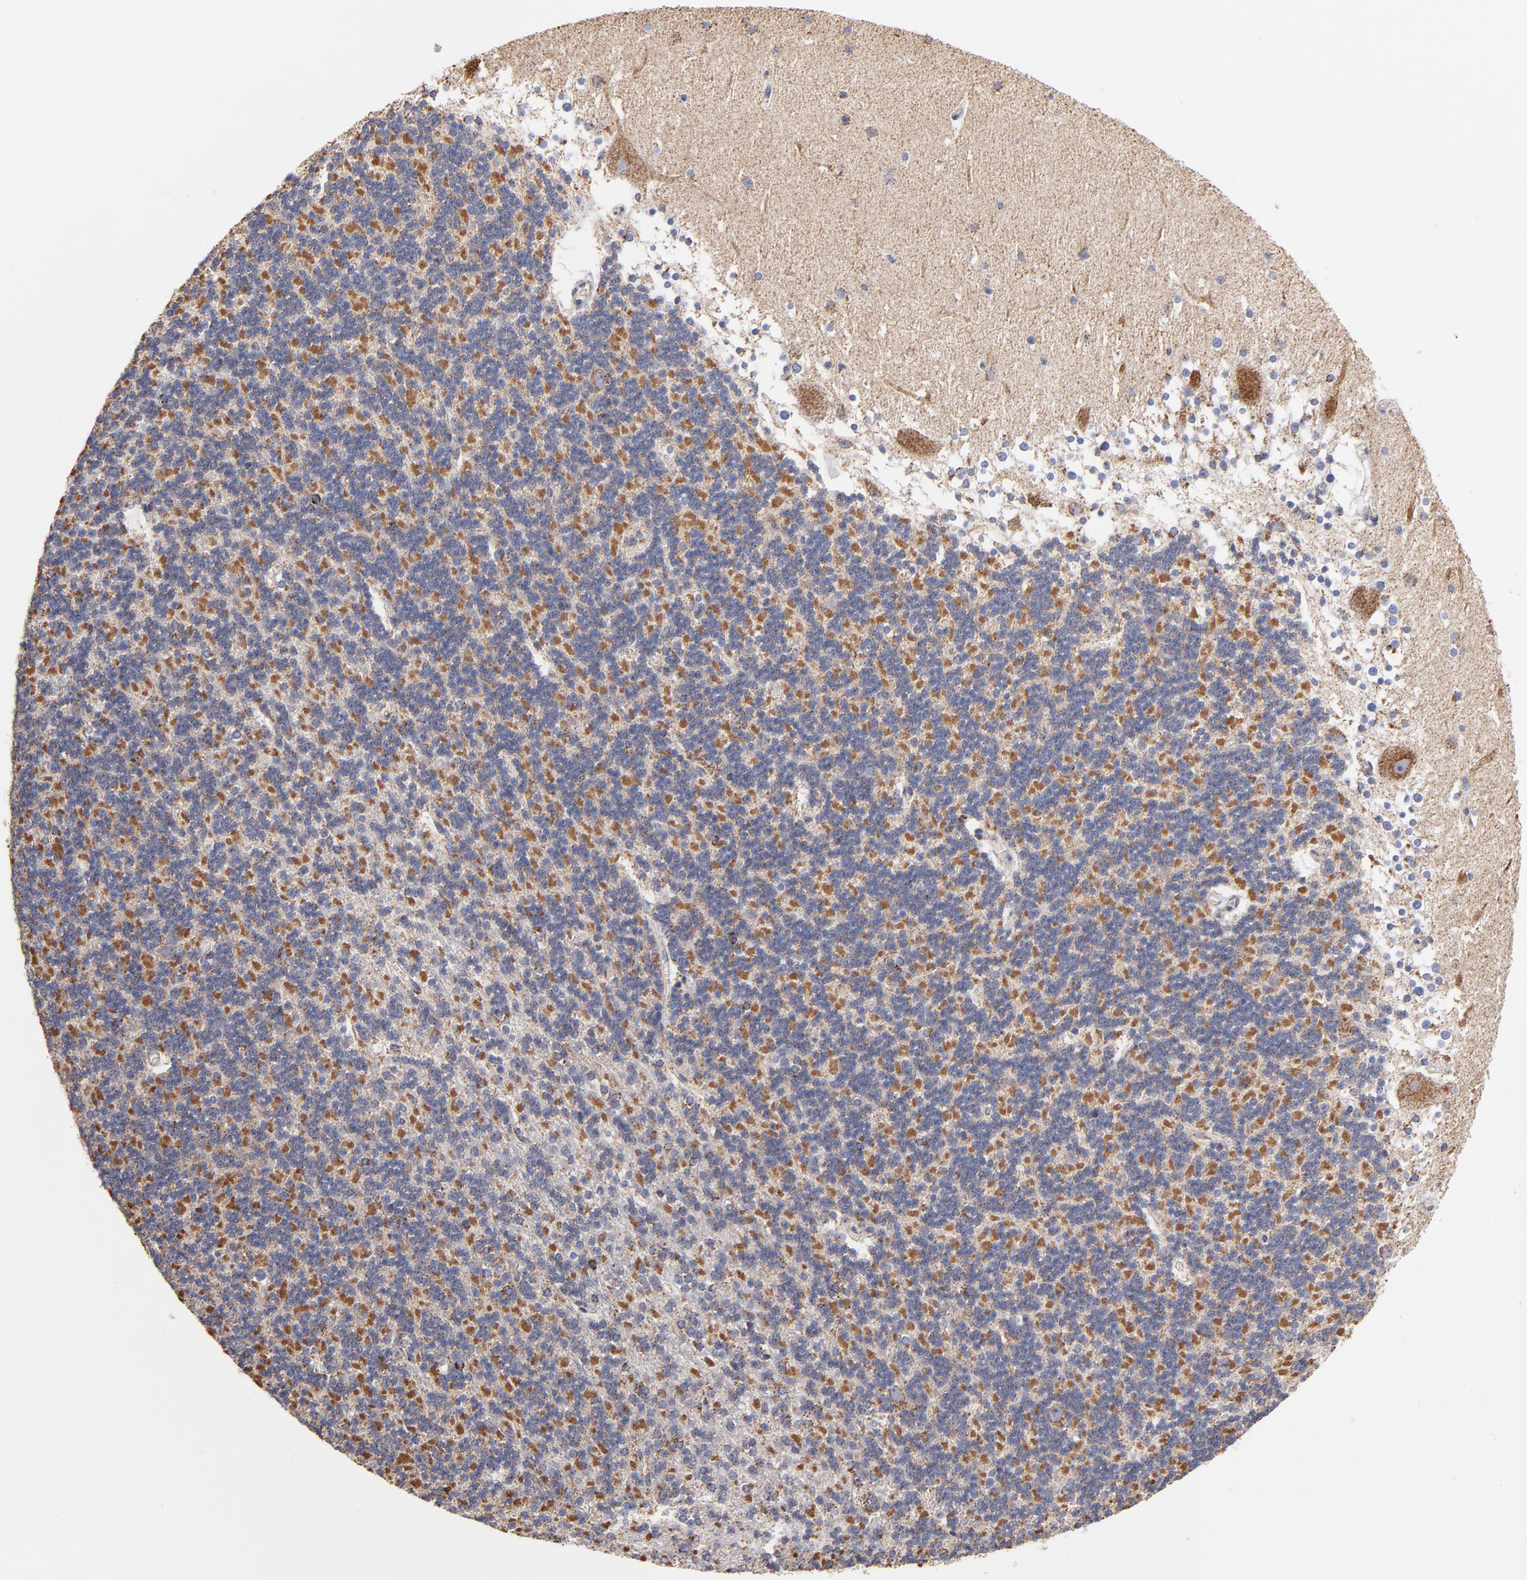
{"staining": {"intensity": "moderate", "quantity": "25%-75%", "location": "cytoplasmic/membranous"}, "tissue": "cerebellum", "cell_type": "Cells in granular layer", "image_type": "normal", "snomed": [{"axis": "morphology", "description": "Normal tissue, NOS"}, {"axis": "topography", "description": "Cerebellum"}], "caption": "High-power microscopy captured an immunohistochemistry (IHC) photomicrograph of normal cerebellum, revealing moderate cytoplasmic/membranous positivity in about 25%-75% of cells in granular layer.", "gene": "PHB1", "patient": {"sex": "female", "age": 19}}